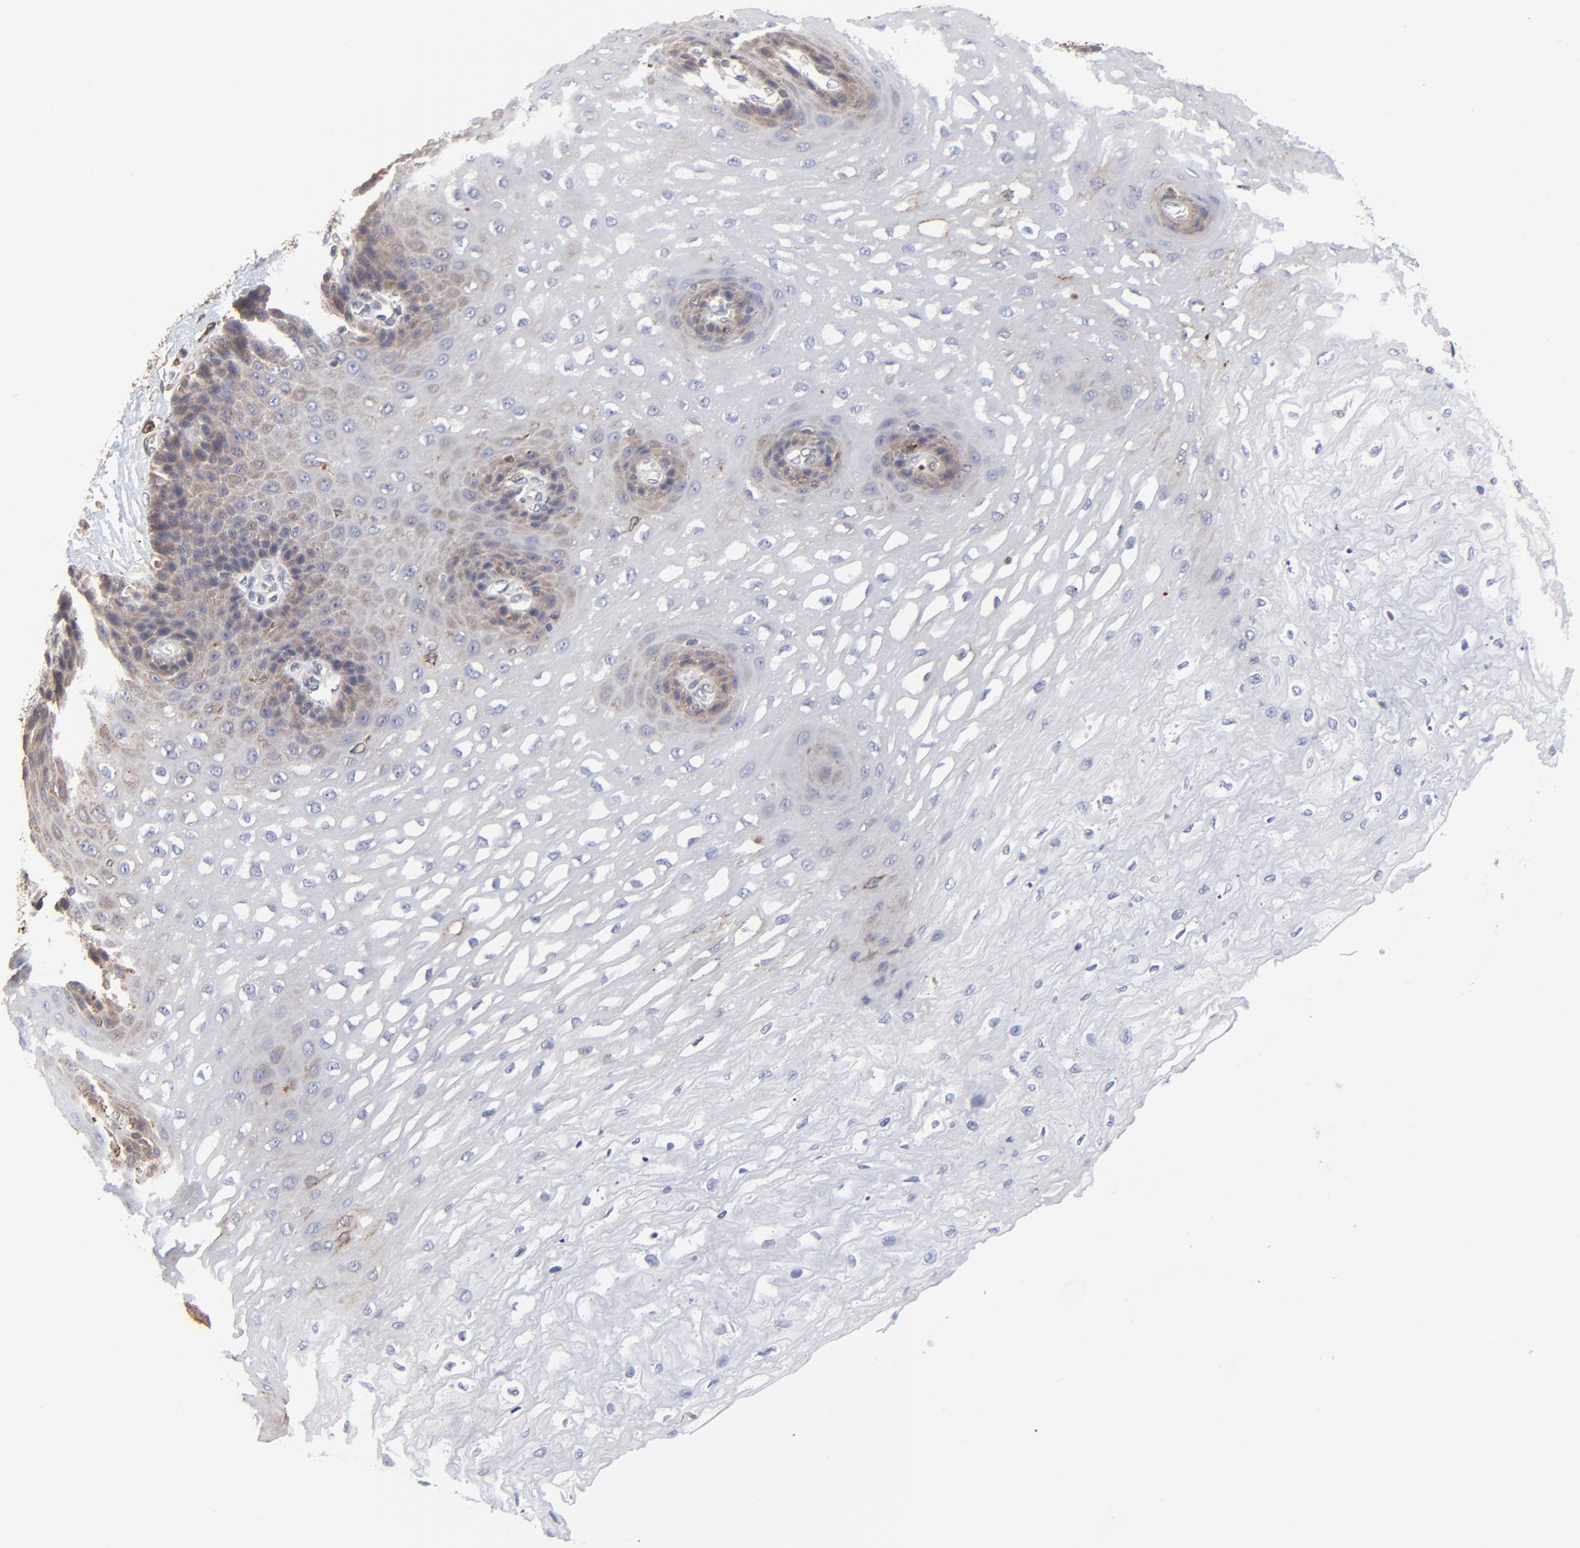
{"staining": {"intensity": "moderate", "quantity": "25%-75%", "location": "cytoplasmic/membranous"}, "tissue": "esophagus", "cell_type": "Squamous epithelial cells", "image_type": "normal", "snomed": [{"axis": "morphology", "description": "Normal tissue, NOS"}, {"axis": "topography", "description": "Esophagus"}], "caption": "Normal esophagus demonstrates moderate cytoplasmic/membranous positivity in about 25%-75% of squamous epithelial cells The staining was performed using DAB (3,3'-diaminobenzidine), with brown indicating positive protein expression. Nuclei are stained blue with hematoxylin..", "gene": "ELP2", "patient": {"sex": "female", "age": 72}}